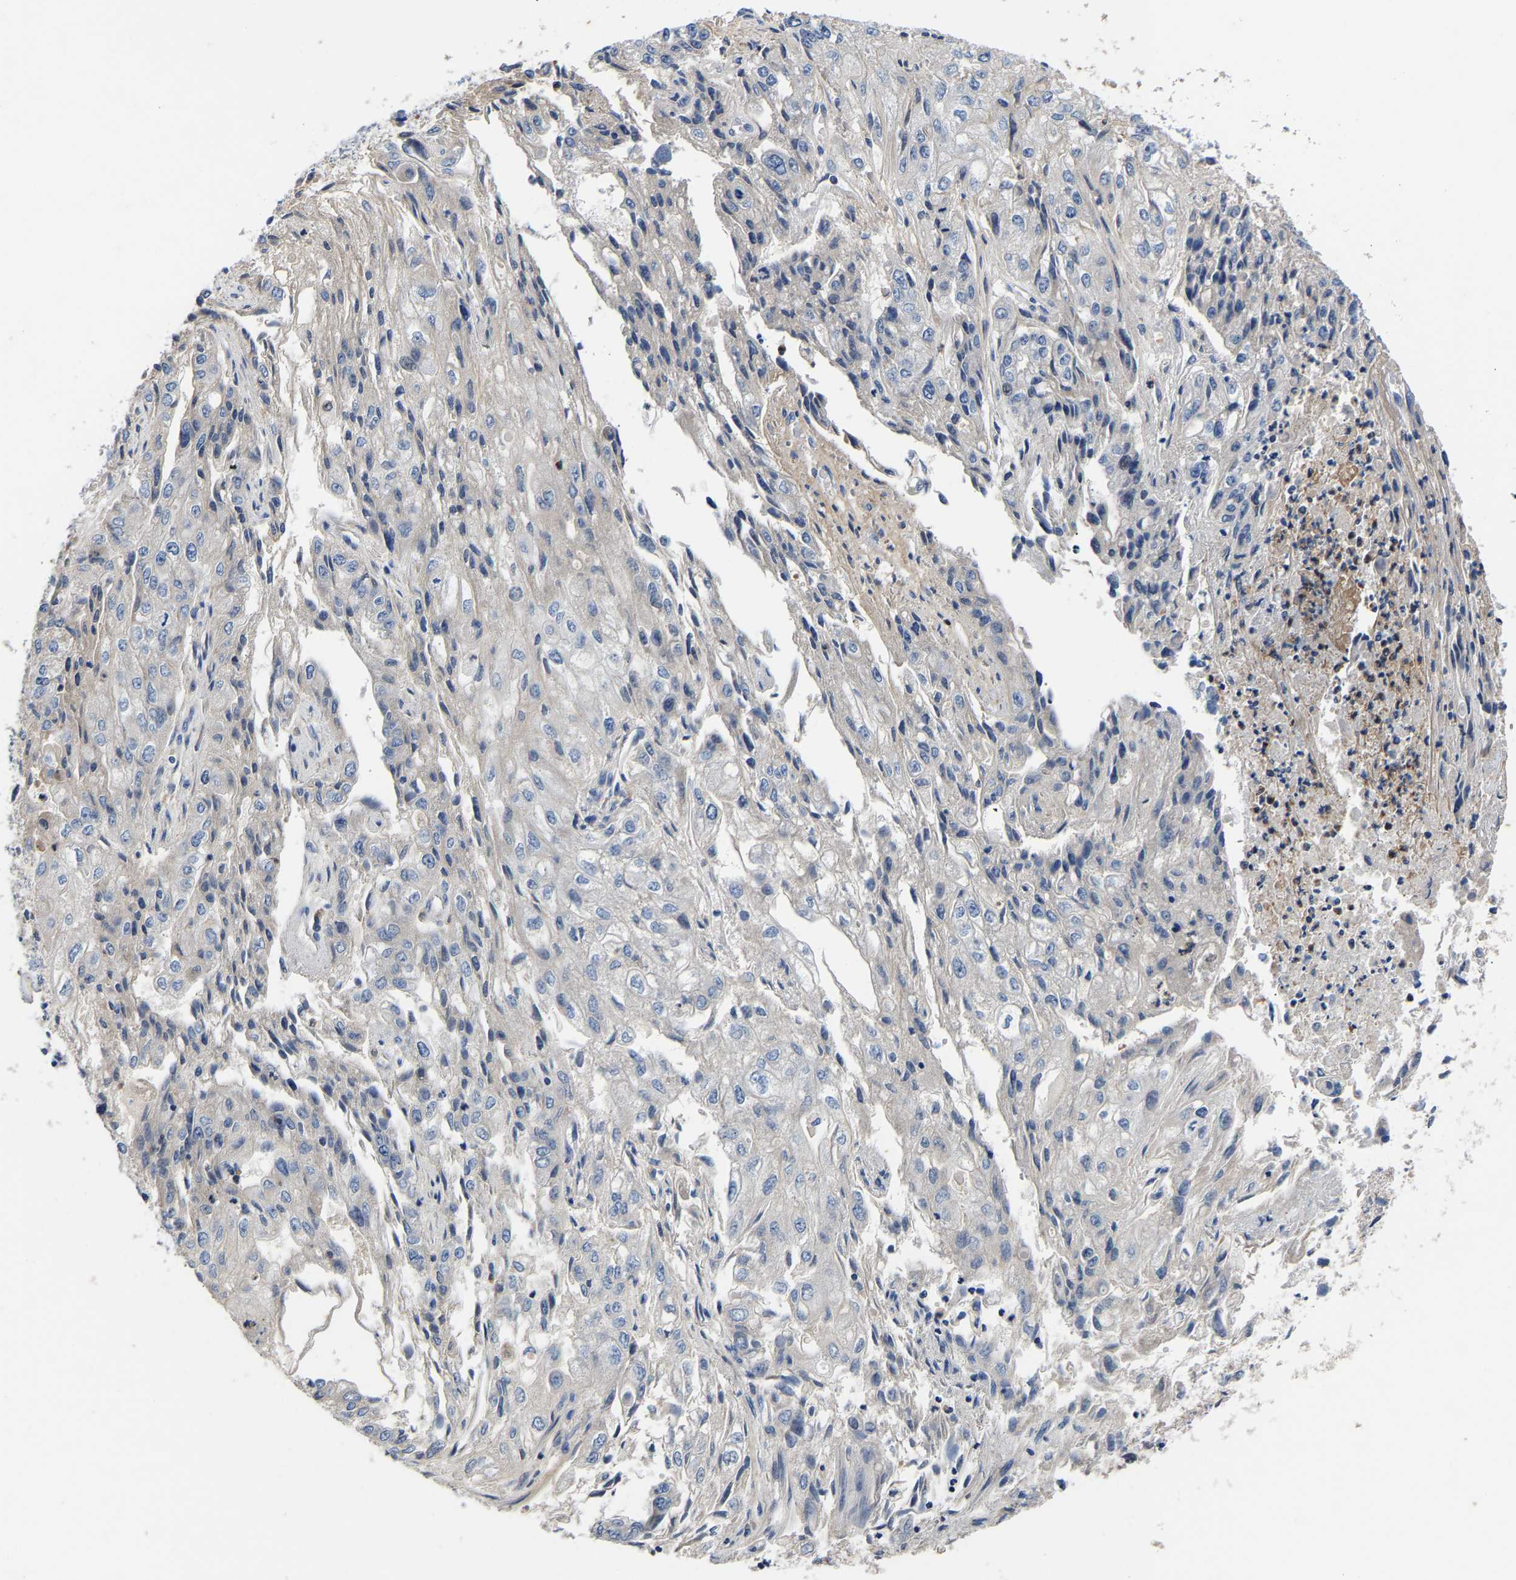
{"staining": {"intensity": "negative", "quantity": "none", "location": "none"}, "tissue": "endometrial cancer", "cell_type": "Tumor cells", "image_type": "cancer", "snomed": [{"axis": "morphology", "description": "Adenocarcinoma, NOS"}, {"axis": "topography", "description": "Endometrium"}], "caption": "Photomicrograph shows no significant protein positivity in tumor cells of adenocarcinoma (endometrial).", "gene": "CCDC171", "patient": {"sex": "female", "age": 49}}